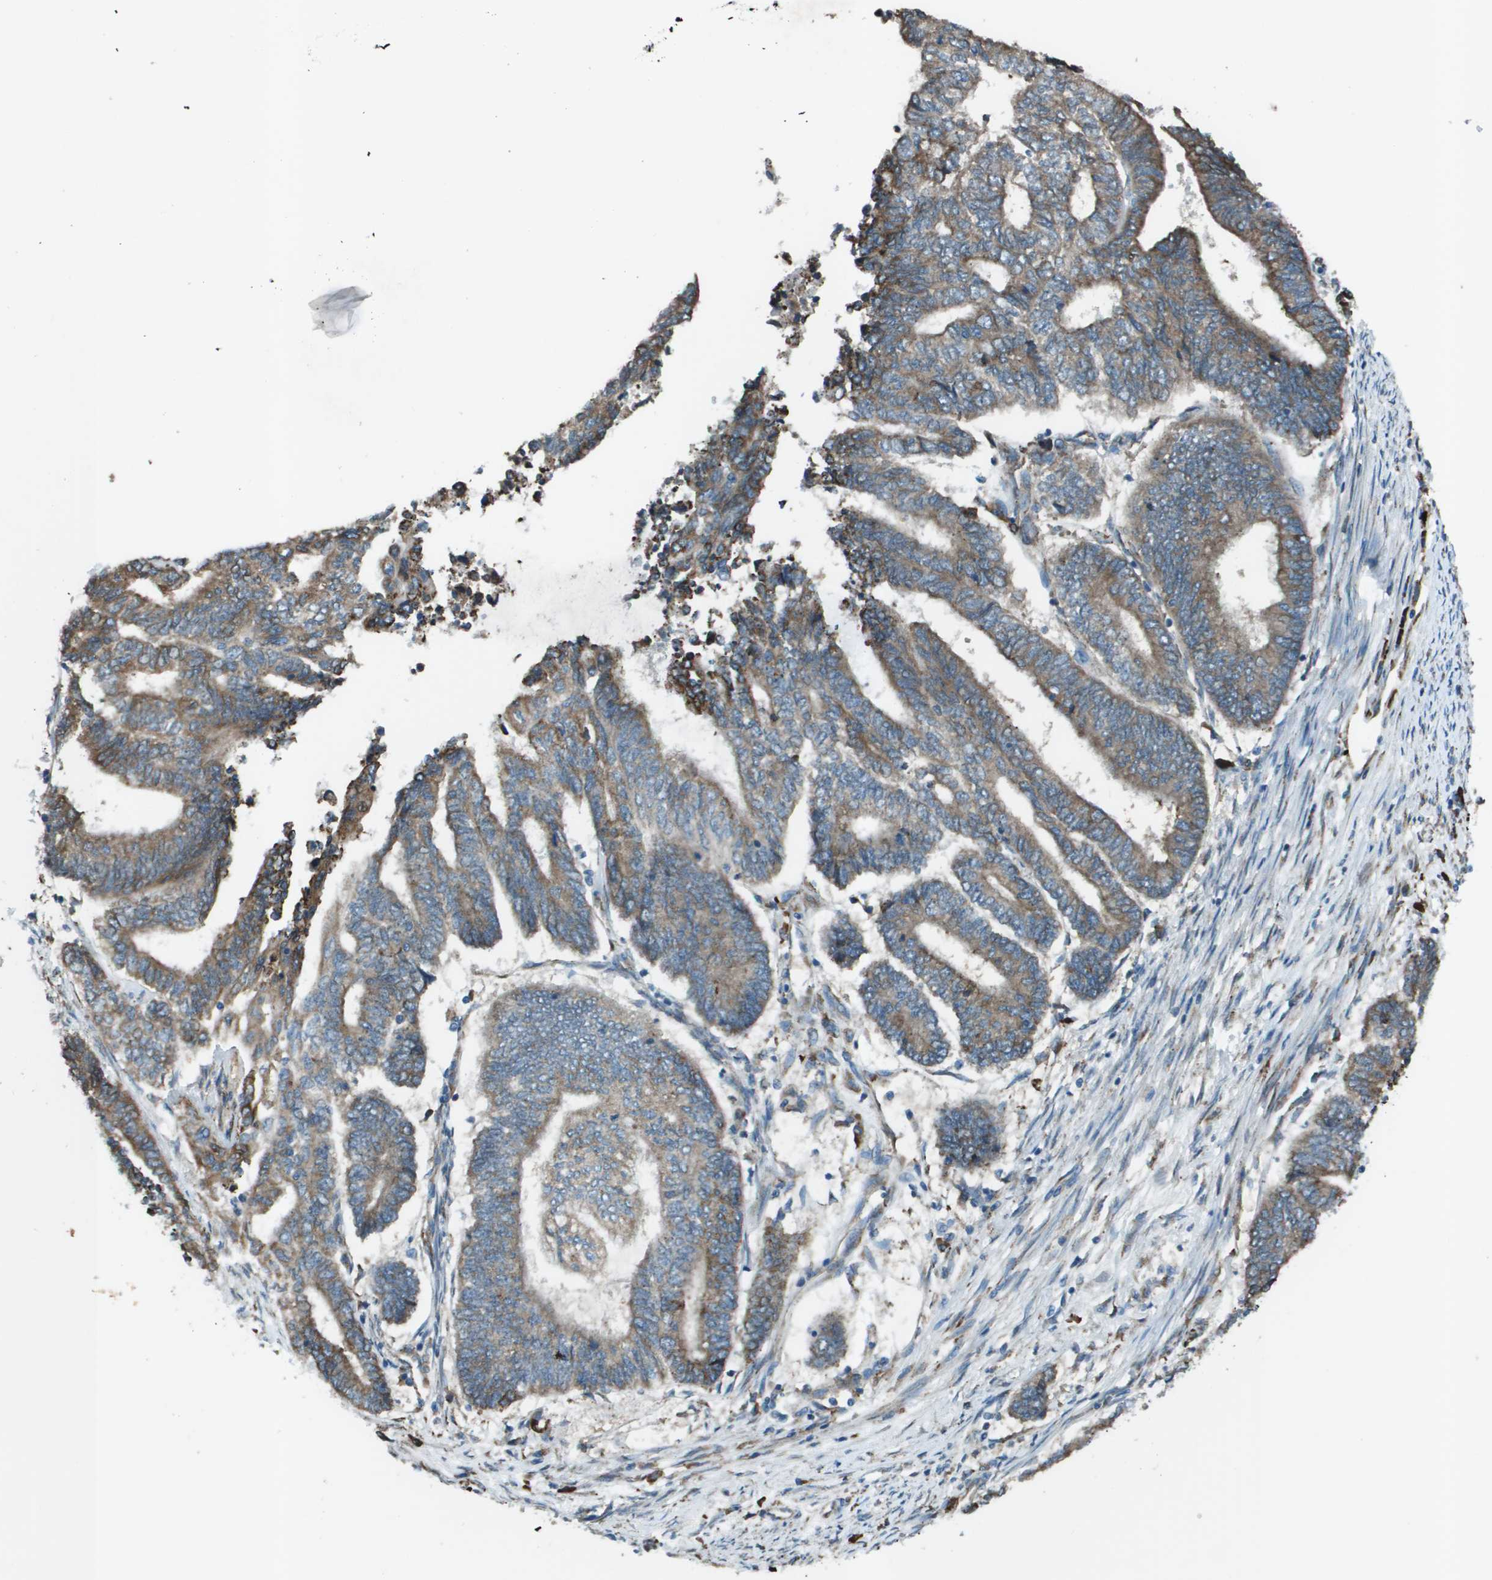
{"staining": {"intensity": "moderate", "quantity": ">75%", "location": "cytoplasmic/membranous"}, "tissue": "endometrial cancer", "cell_type": "Tumor cells", "image_type": "cancer", "snomed": [{"axis": "morphology", "description": "Adenocarcinoma, NOS"}, {"axis": "topography", "description": "Uterus"}, {"axis": "topography", "description": "Endometrium"}], "caption": "A photomicrograph of human endometrial cancer stained for a protein displays moderate cytoplasmic/membranous brown staining in tumor cells. (Brightfield microscopy of DAB IHC at high magnification).", "gene": "UTS2", "patient": {"sex": "female", "age": 70}}